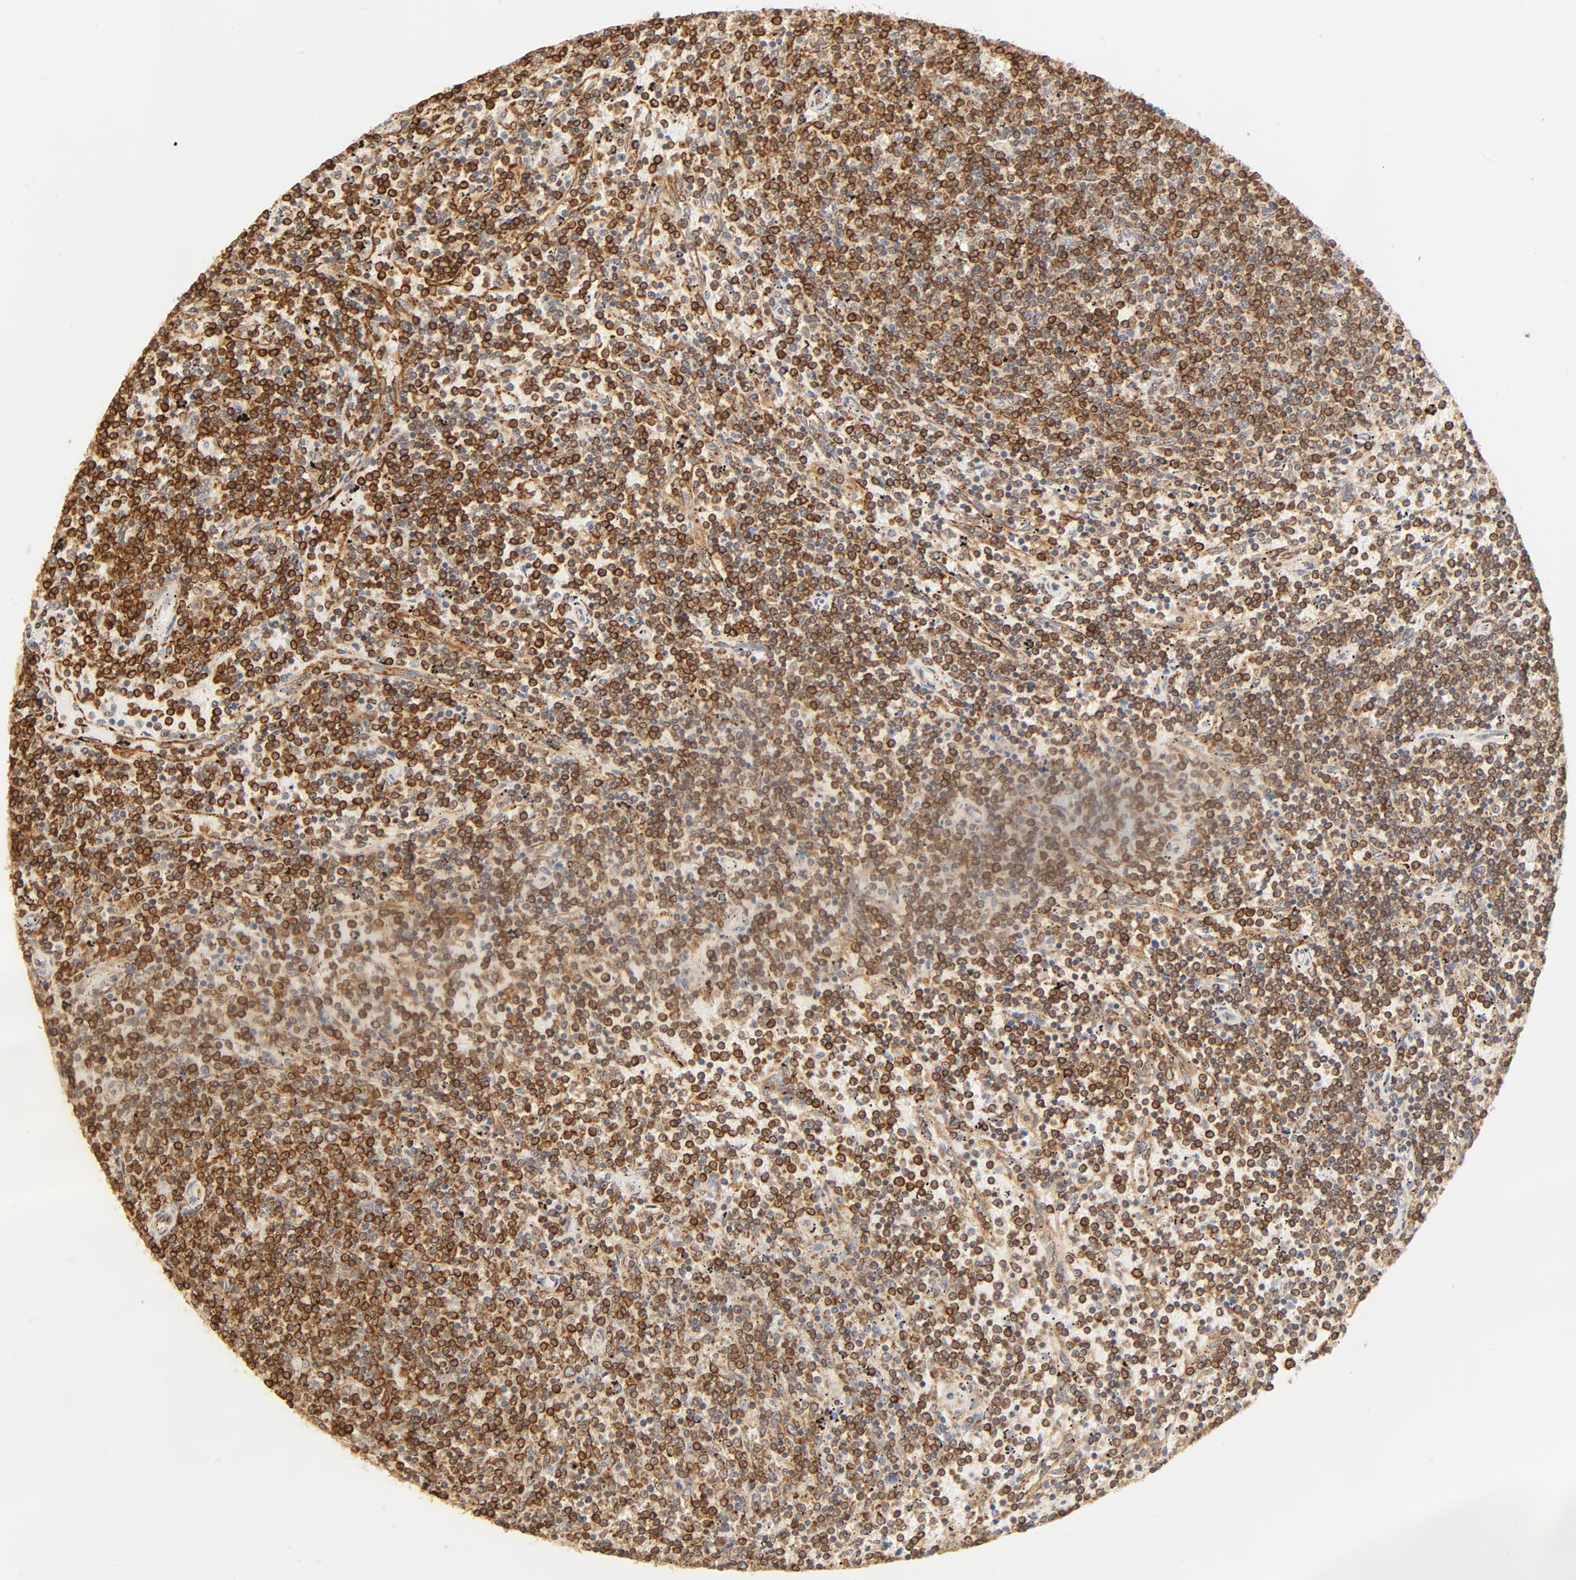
{"staining": {"intensity": "strong", "quantity": ">75%", "location": "cytoplasmic/membranous"}, "tissue": "lymphoma", "cell_type": "Tumor cells", "image_type": "cancer", "snomed": [{"axis": "morphology", "description": "Malignant lymphoma, non-Hodgkin's type, Low grade"}, {"axis": "topography", "description": "Spleen"}], "caption": "Human low-grade malignant lymphoma, non-Hodgkin's type stained with a brown dye reveals strong cytoplasmic/membranous positive positivity in approximately >75% of tumor cells.", "gene": "BCAP31", "patient": {"sex": "female", "age": 50}}